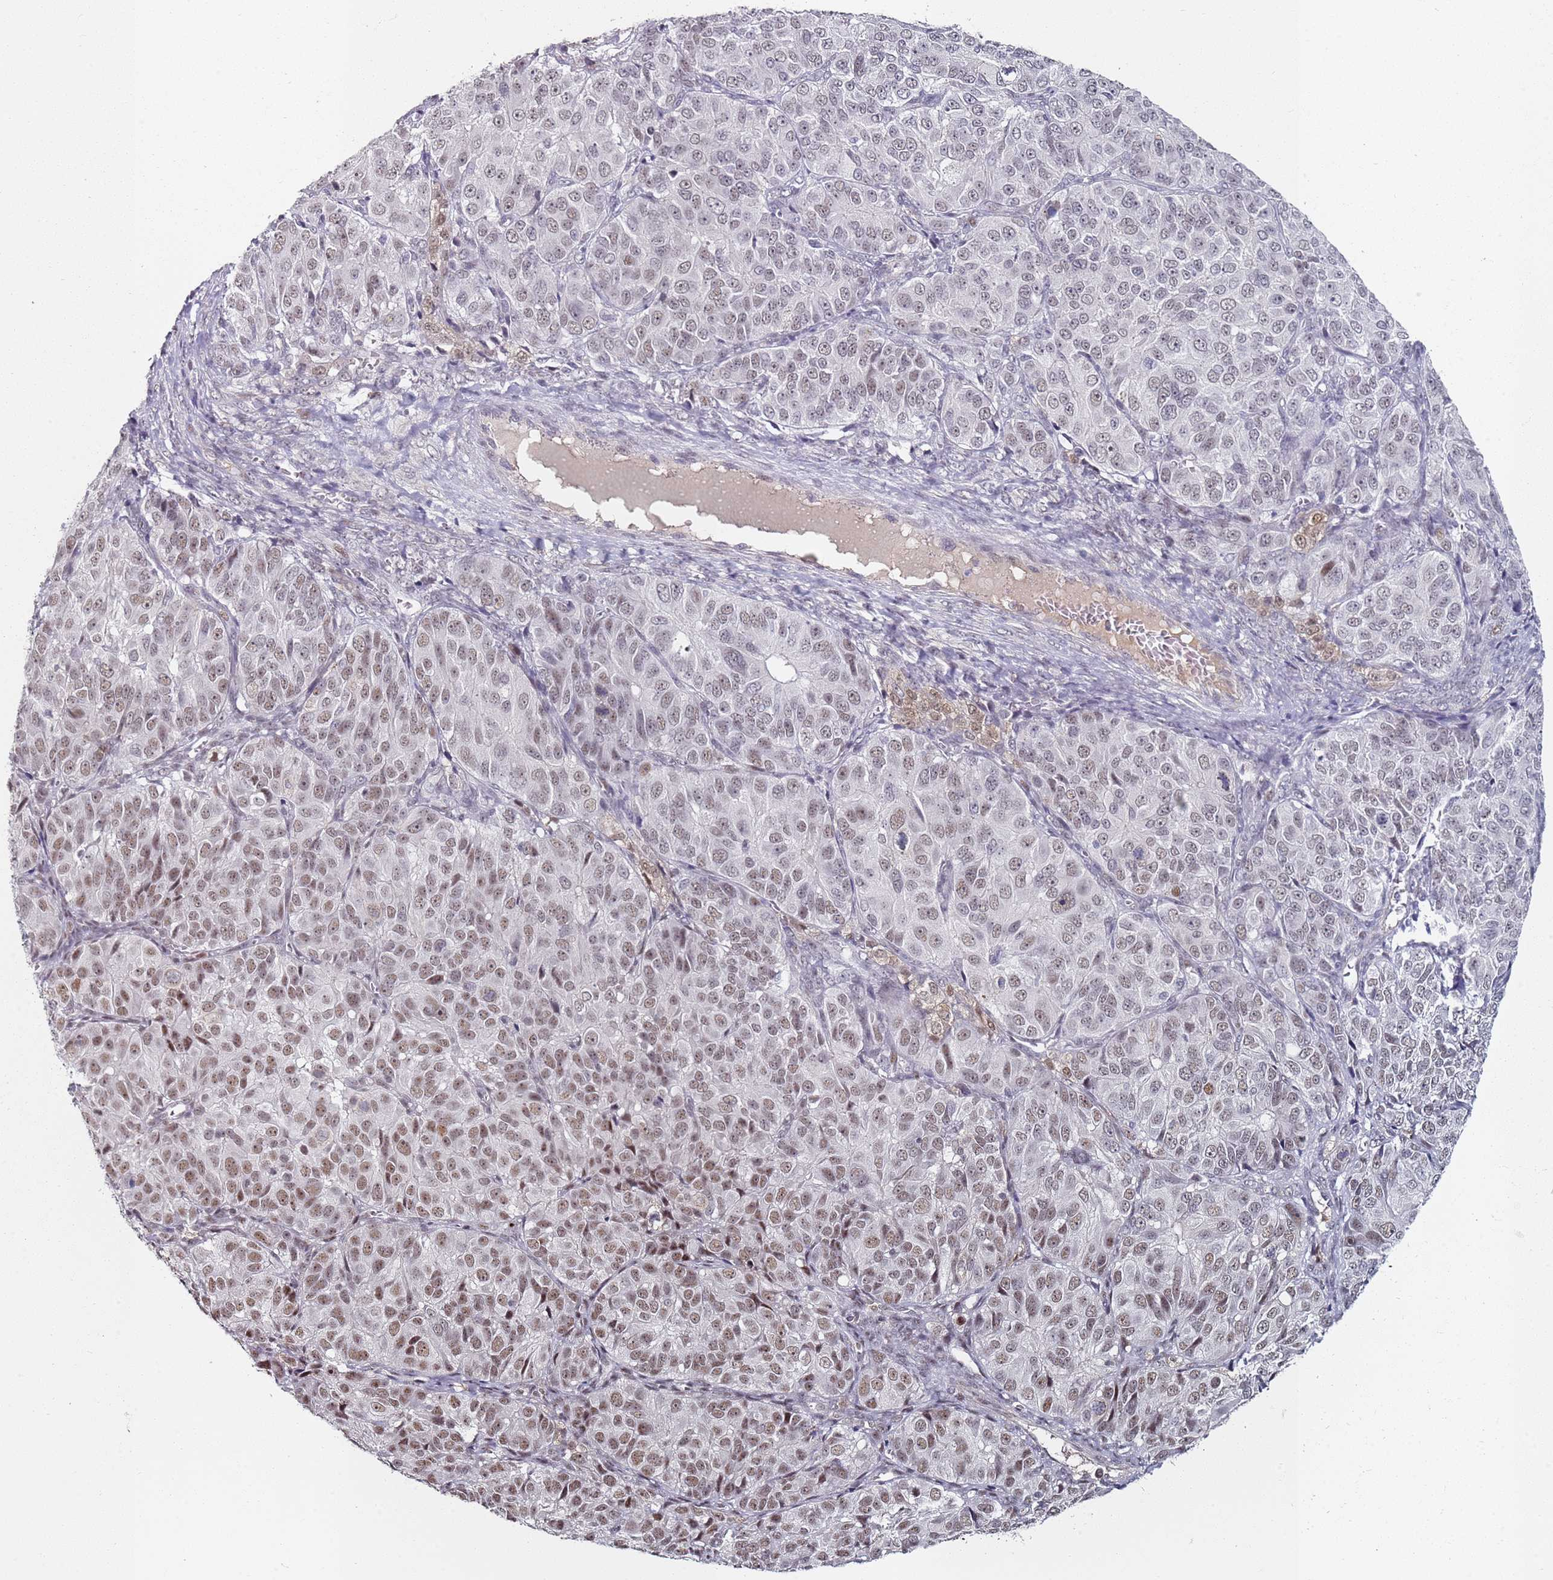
{"staining": {"intensity": "moderate", "quantity": ">75%", "location": "nuclear"}, "tissue": "ovarian cancer", "cell_type": "Tumor cells", "image_type": "cancer", "snomed": [{"axis": "morphology", "description": "Carcinoma, endometroid"}, {"axis": "topography", "description": "Ovary"}], "caption": "A high-resolution image shows immunohistochemistry (IHC) staining of ovarian cancer (endometroid carcinoma), which reveals moderate nuclear staining in about >75% of tumor cells.", "gene": "ATF6B", "patient": {"sex": "female", "age": 51}}